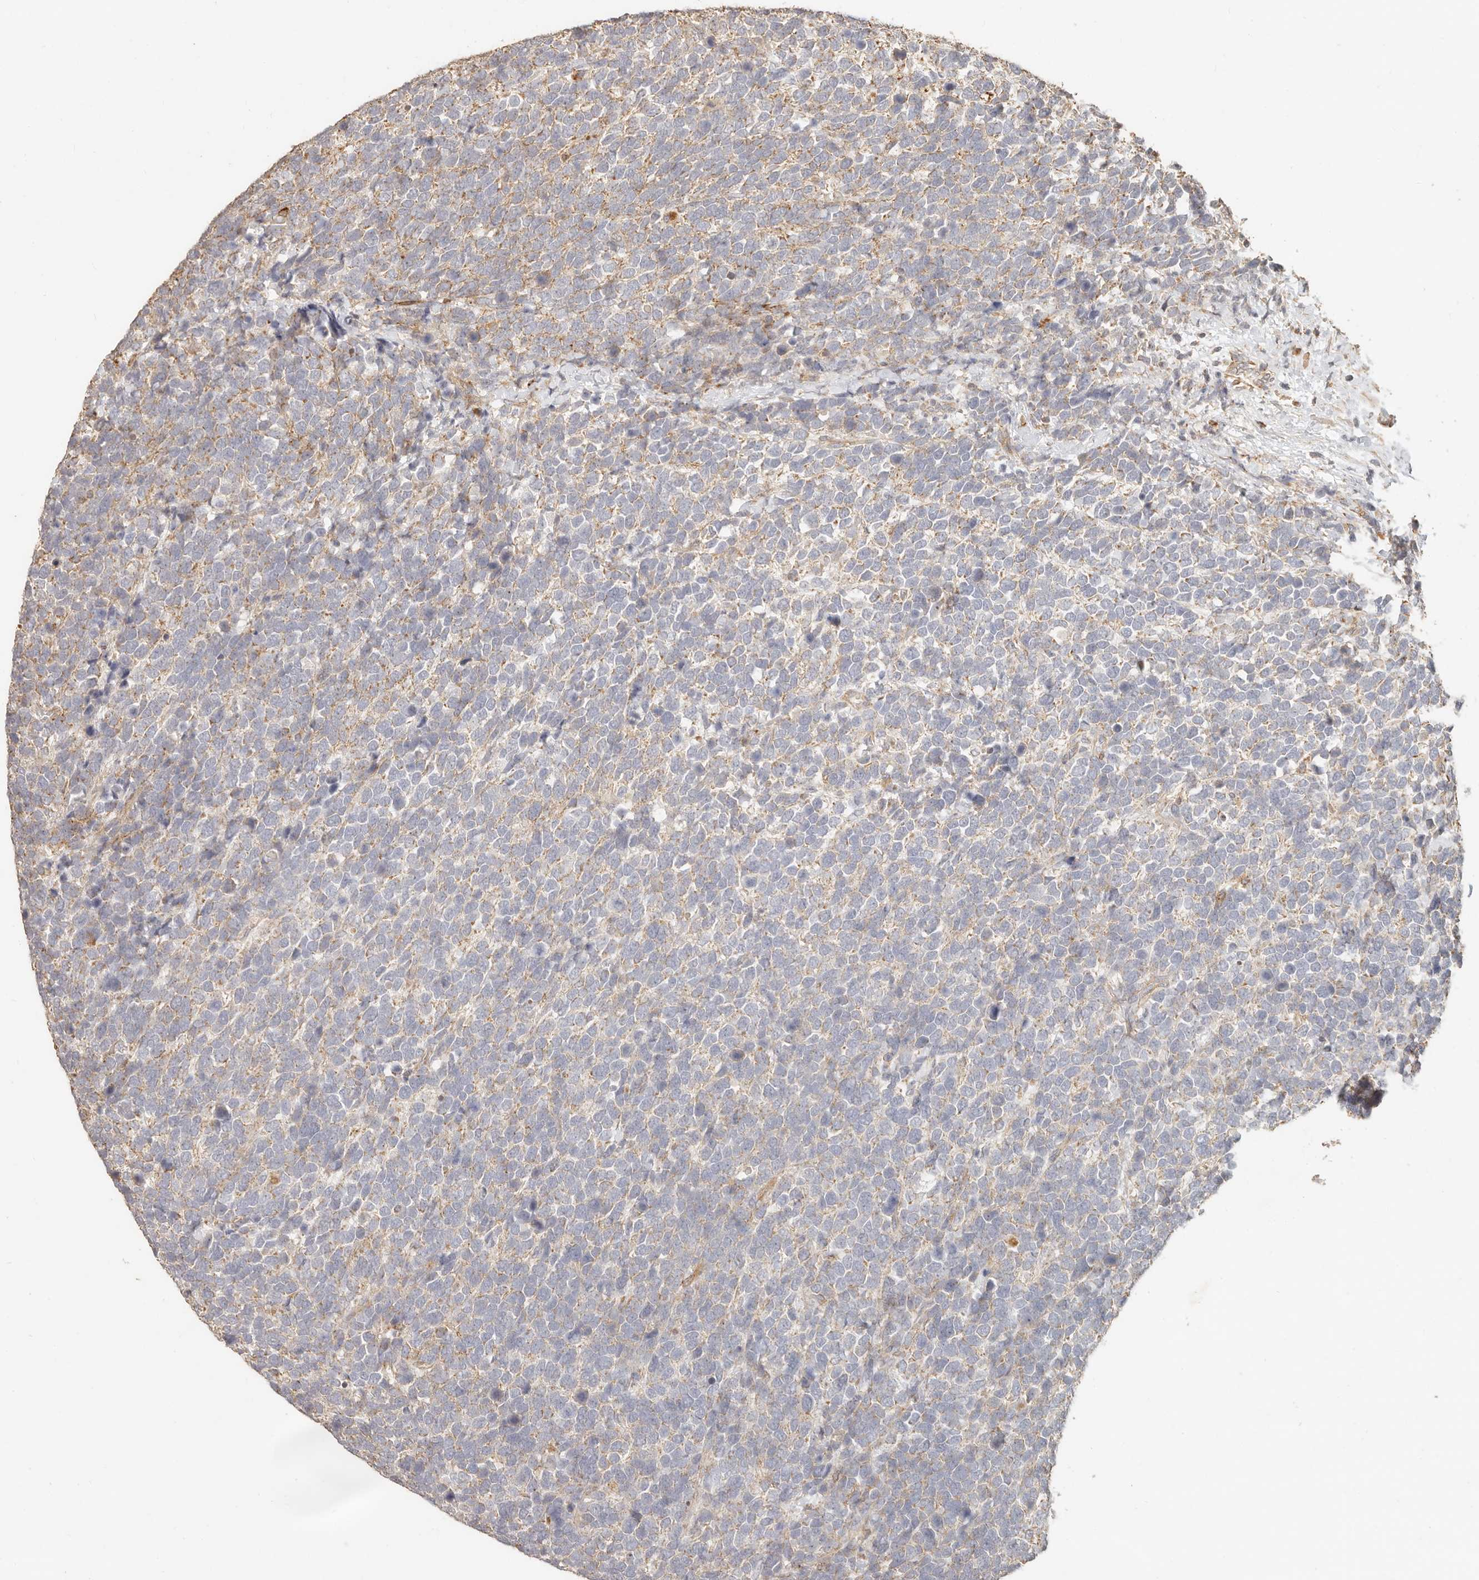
{"staining": {"intensity": "weak", "quantity": "25%-75%", "location": "cytoplasmic/membranous"}, "tissue": "urothelial cancer", "cell_type": "Tumor cells", "image_type": "cancer", "snomed": [{"axis": "morphology", "description": "Urothelial carcinoma, High grade"}, {"axis": "topography", "description": "Urinary bladder"}], "caption": "The immunohistochemical stain shows weak cytoplasmic/membranous expression in tumor cells of urothelial cancer tissue.", "gene": "PTPN22", "patient": {"sex": "female", "age": 82}}